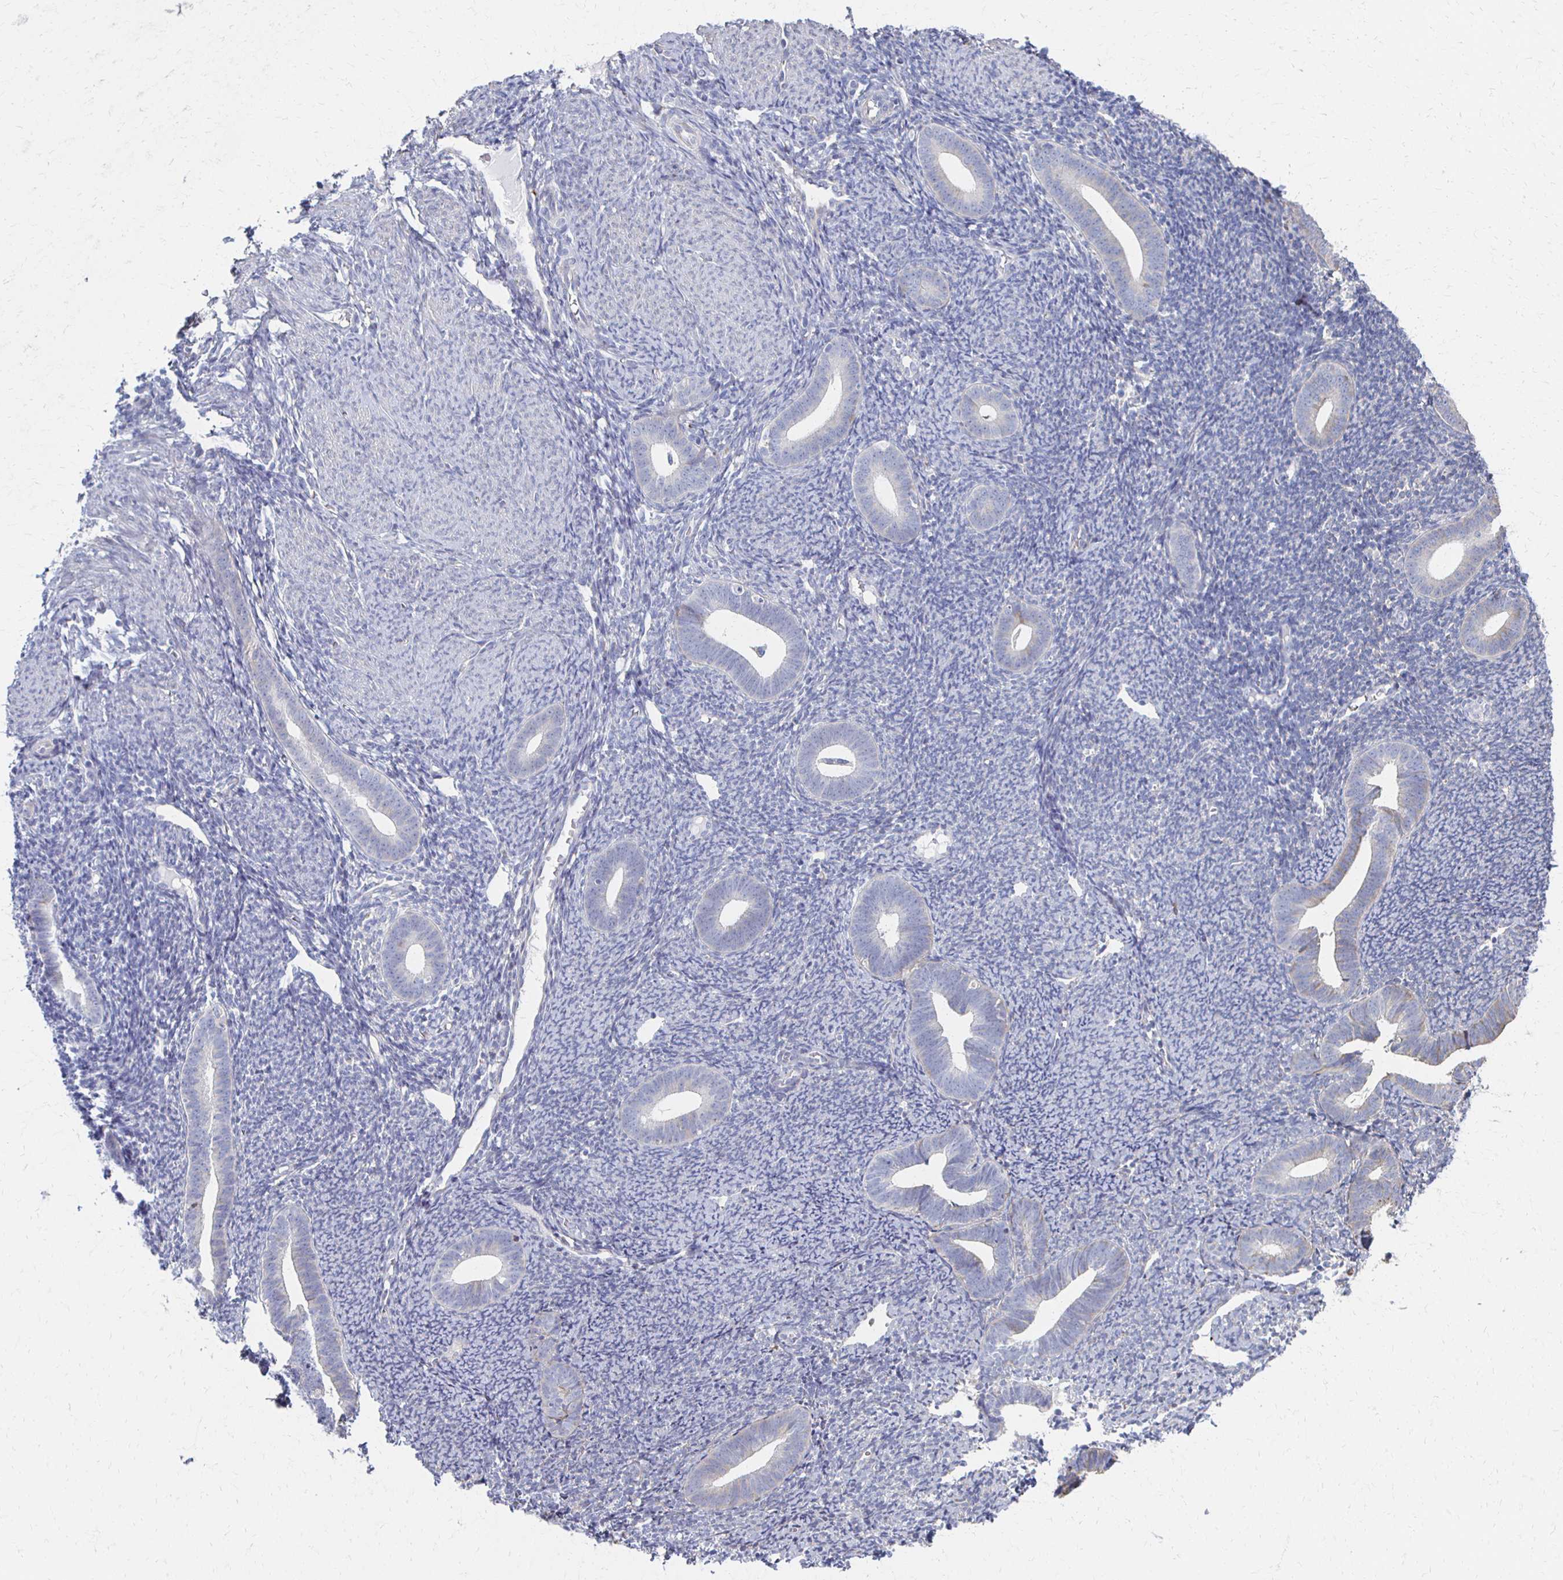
{"staining": {"intensity": "negative", "quantity": "none", "location": "none"}, "tissue": "endometrium", "cell_type": "Cells in endometrial stroma", "image_type": "normal", "snomed": [{"axis": "morphology", "description": "Normal tissue, NOS"}, {"axis": "topography", "description": "Endometrium"}], "caption": "Human endometrium stained for a protein using immunohistochemistry reveals no staining in cells in endometrial stroma.", "gene": "ATP1A3", "patient": {"sex": "female", "age": 39}}